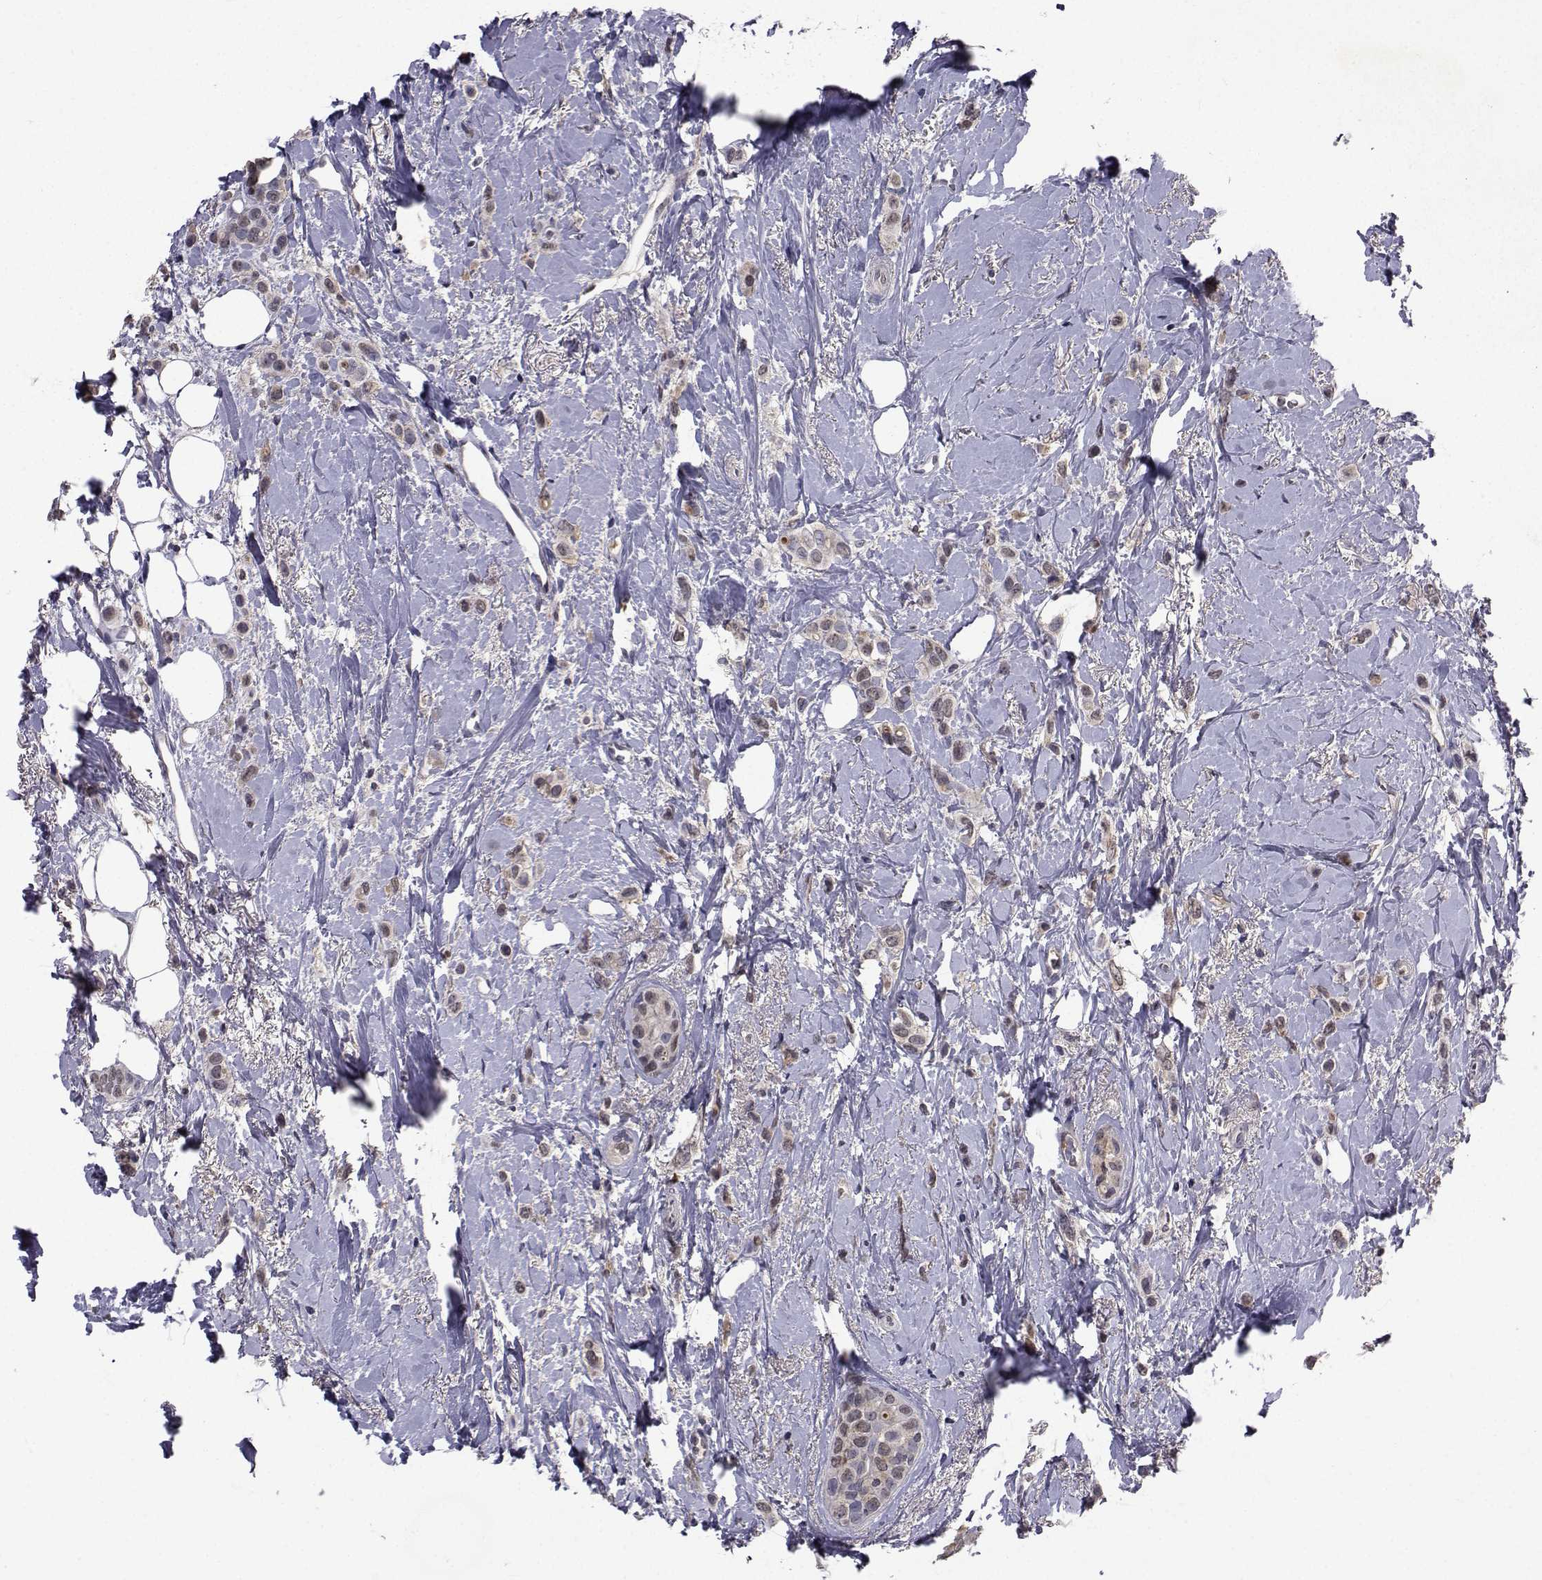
{"staining": {"intensity": "weak", "quantity": "25%-75%", "location": "cytoplasmic/membranous"}, "tissue": "breast cancer", "cell_type": "Tumor cells", "image_type": "cancer", "snomed": [{"axis": "morphology", "description": "Lobular carcinoma"}, {"axis": "topography", "description": "Breast"}], "caption": "Protein staining exhibits weak cytoplasmic/membranous expression in about 25%-75% of tumor cells in breast cancer (lobular carcinoma).", "gene": "CYP2S1", "patient": {"sex": "female", "age": 66}}